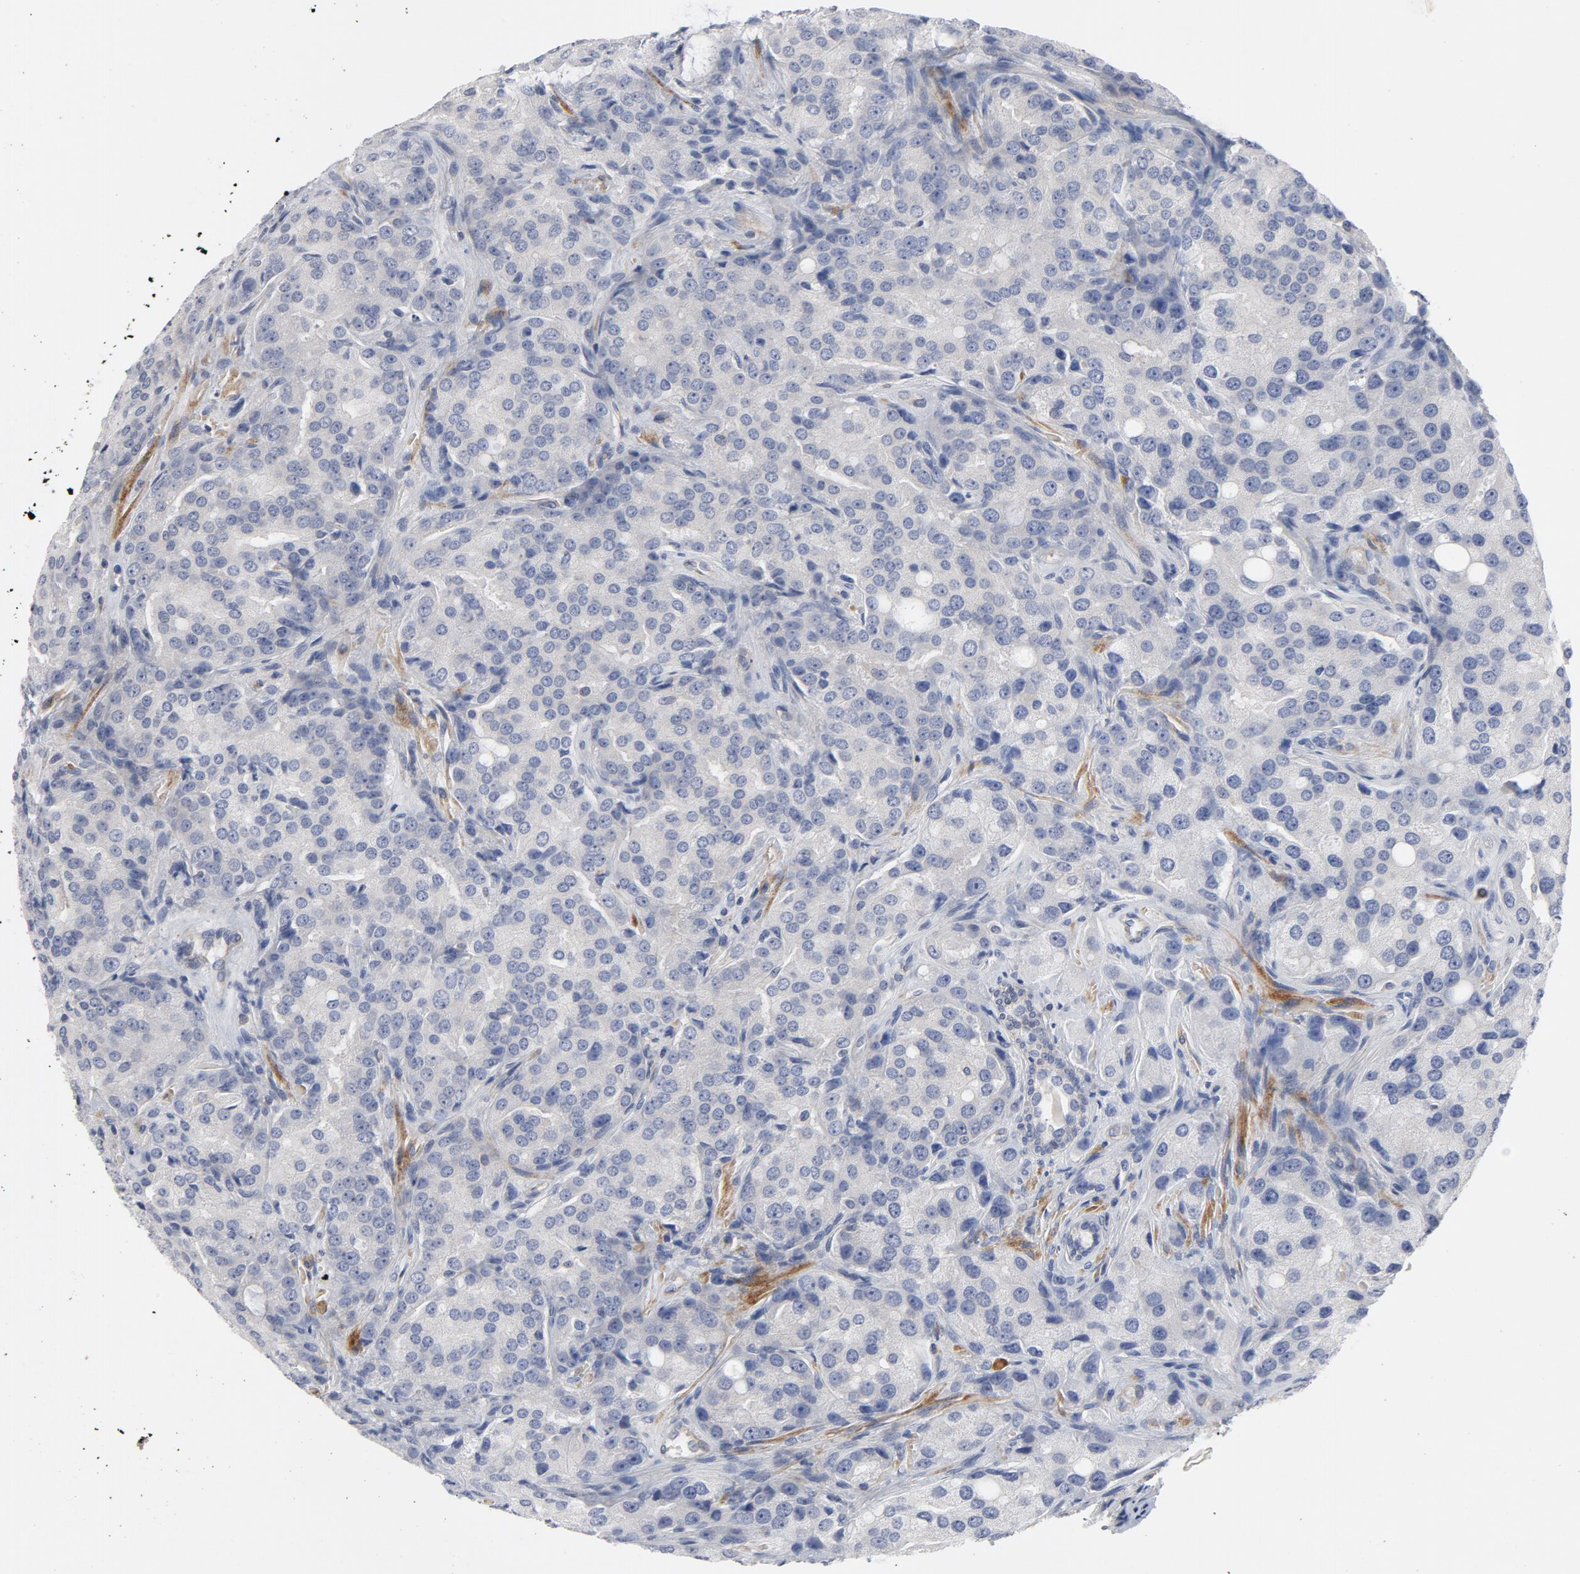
{"staining": {"intensity": "negative", "quantity": "none", "location": "none"}, "tissue": "prostate cancer", "cell_type": "Tumor cells", "image_type": "cancer", "snomed": [{"axis": "morphology", "description": "Adenocarcinoma, High grade"}, {"axis": "topography", "description": "Prostate"}], "caption": "The IHC photomicrograph has no significant positivity in tumor cells of prostate cancer (adenocarcinoma (high-grade)) tissue.", "gene": "ROCK1", "patient": {"sex": "male", "age": 72}}